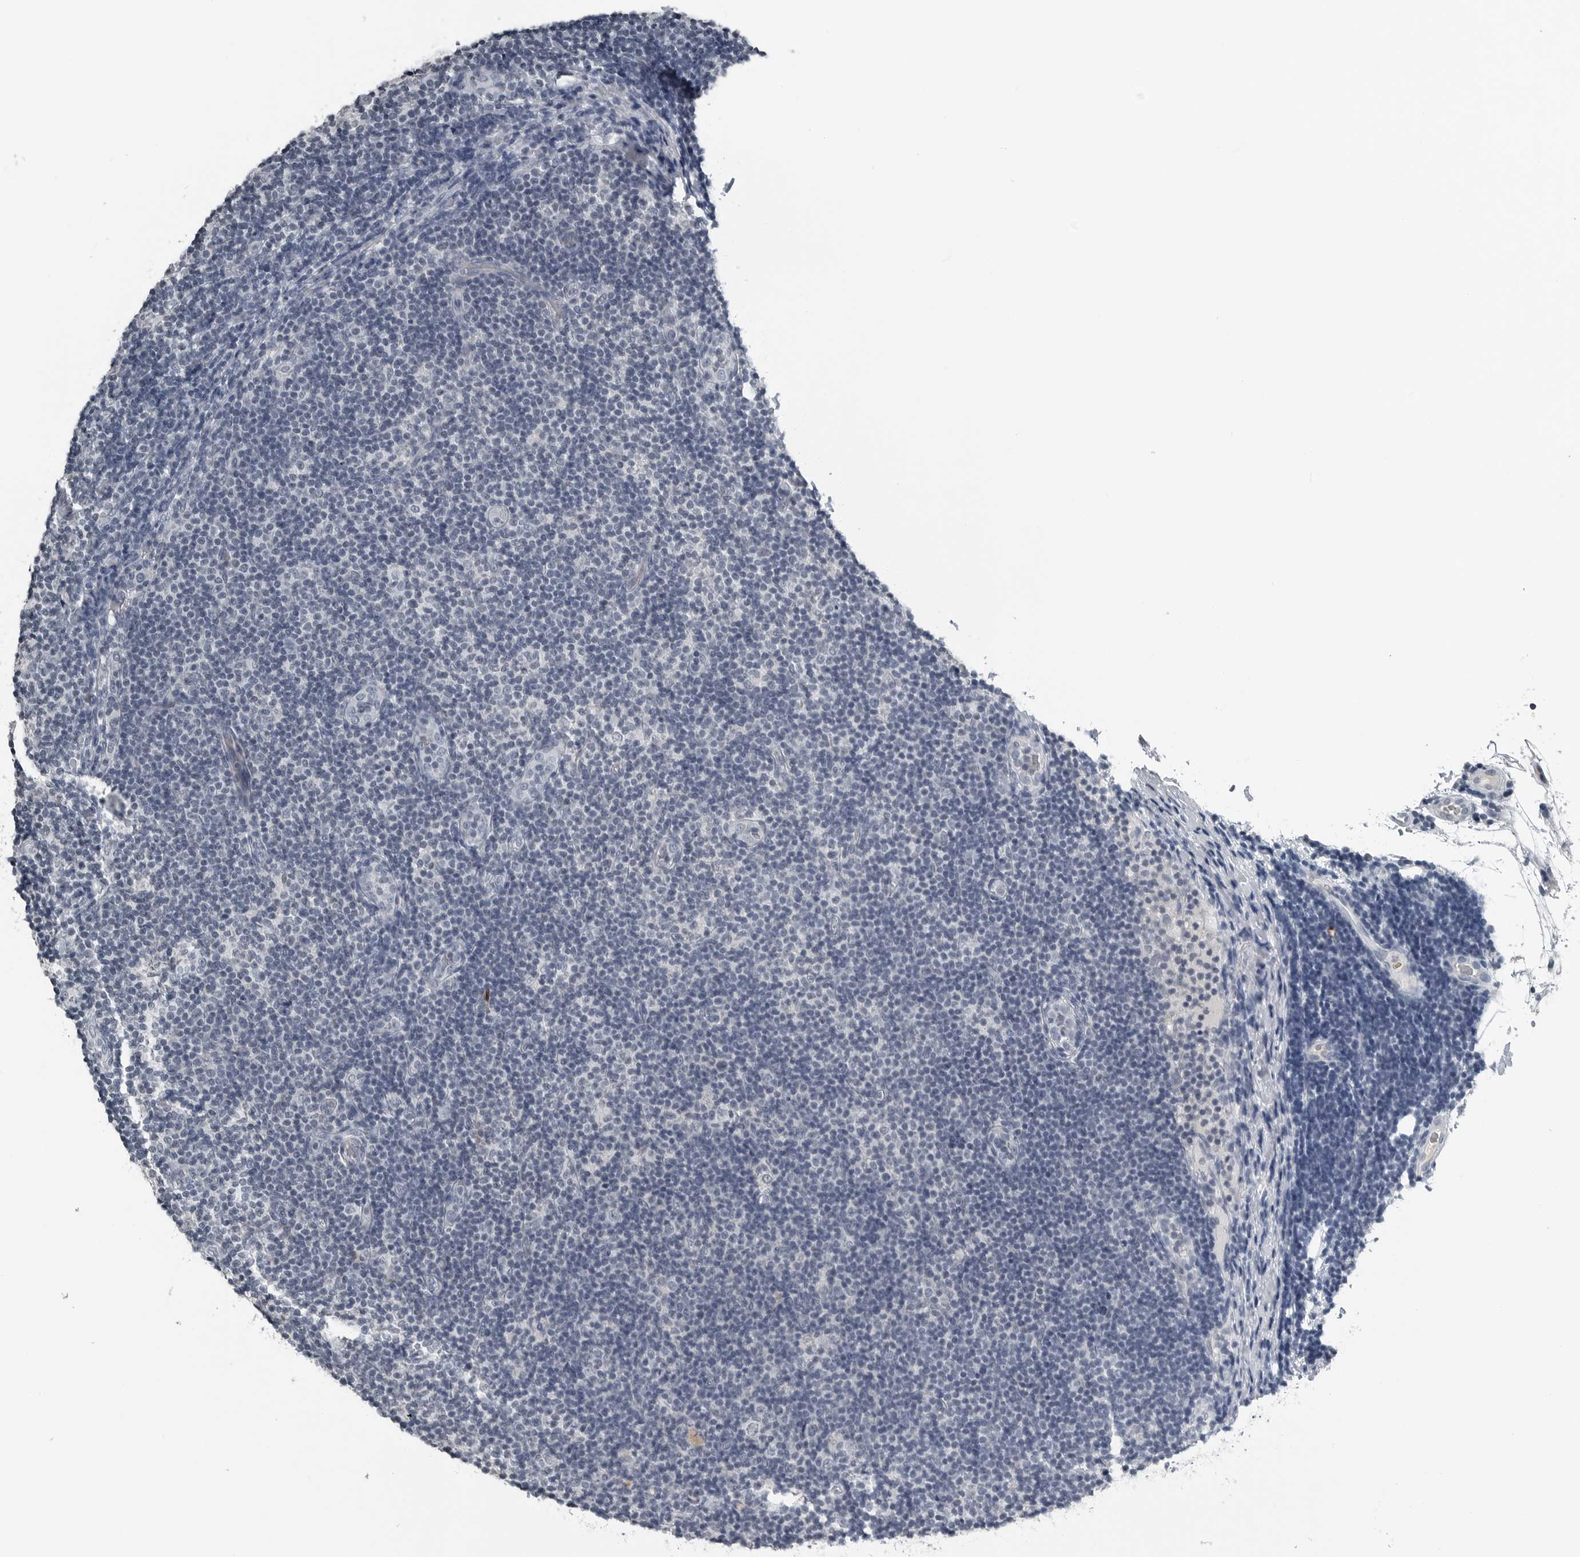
{"staining": {"intensity": "negative", "quantity": "none", "location": "none"}, "tissue": "lymphoma", "cell_type": "Tumor cells", "image_type": "cancer", "snomed": [{"axis": "morphology", "description": "Malignant lymphoma, non-Hodgkin's type, Low grade"}, {"axis": "topography", "description": "Lymph node"}], "caption": "Histopathology image shows no significant protein staining in tumor cells of low-grade malignant lymphoma, non-Hodgkin's type. (DAB (3,3'-diaminobenzidine) immunohistochemistry (IHC) with hematoxylin counter stain).", "gene": "SPINK1", "patient": {"sex": "male", "age": 83}}